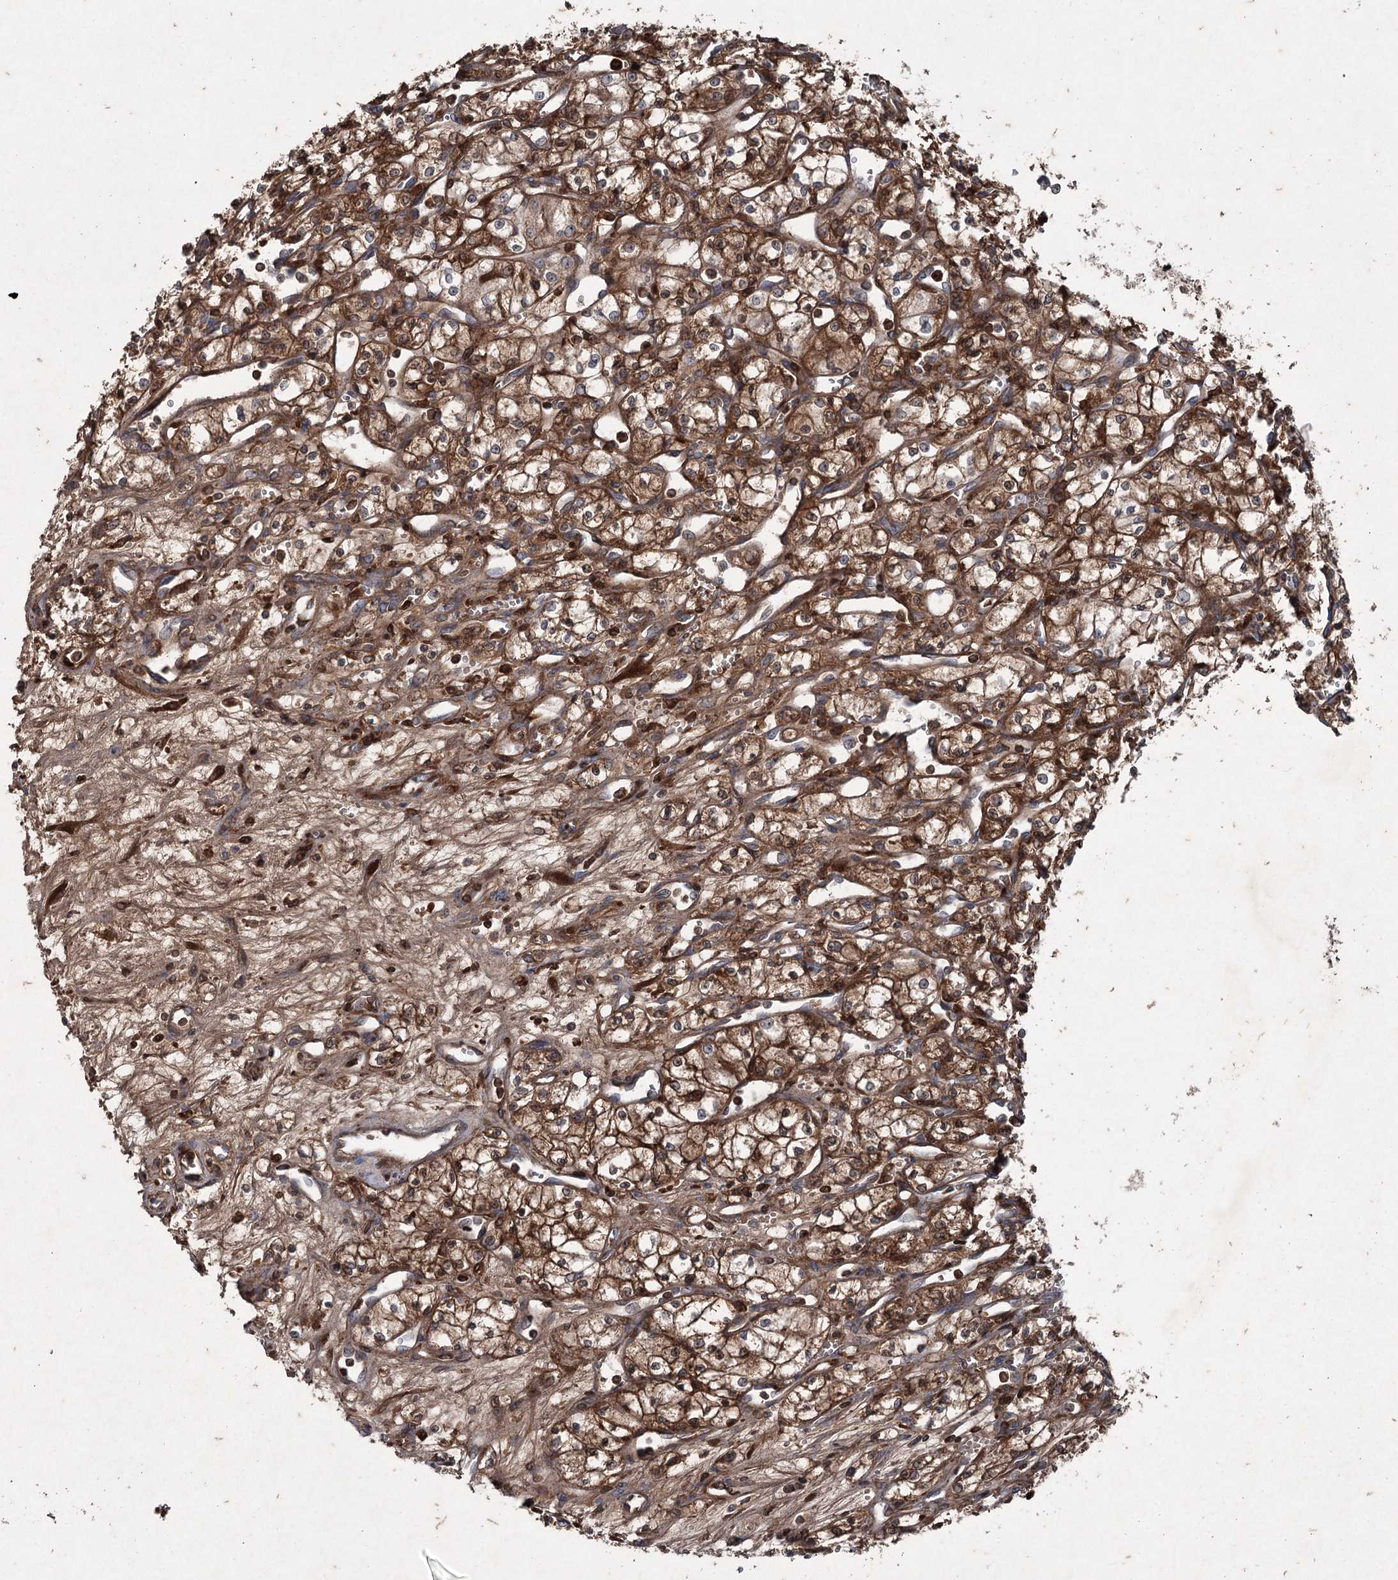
{"staining": {"intensity": "moderate", "quantity": ">75%", "location": "cytoplasmic/membranous,nuclear"}, "tissue": "renal cancer", "cell_type": "Tumor cells", "image_type": "cancer", "snomed": [{"axis": "morphology", "description": "Adenocarcinoma, NOS"}, {"axis": "topography", "description": "Kidney"}], "caption": "IHC micrograph of human renal adenocarcinoma stained for a protein (brown), which displays medium levels of moderate cytoplasmic/membranous and nuclear expression in about >75% of tumor cells.", "gene": "PGLYRP2", "patient": {"sex": "male", "age": 59}}